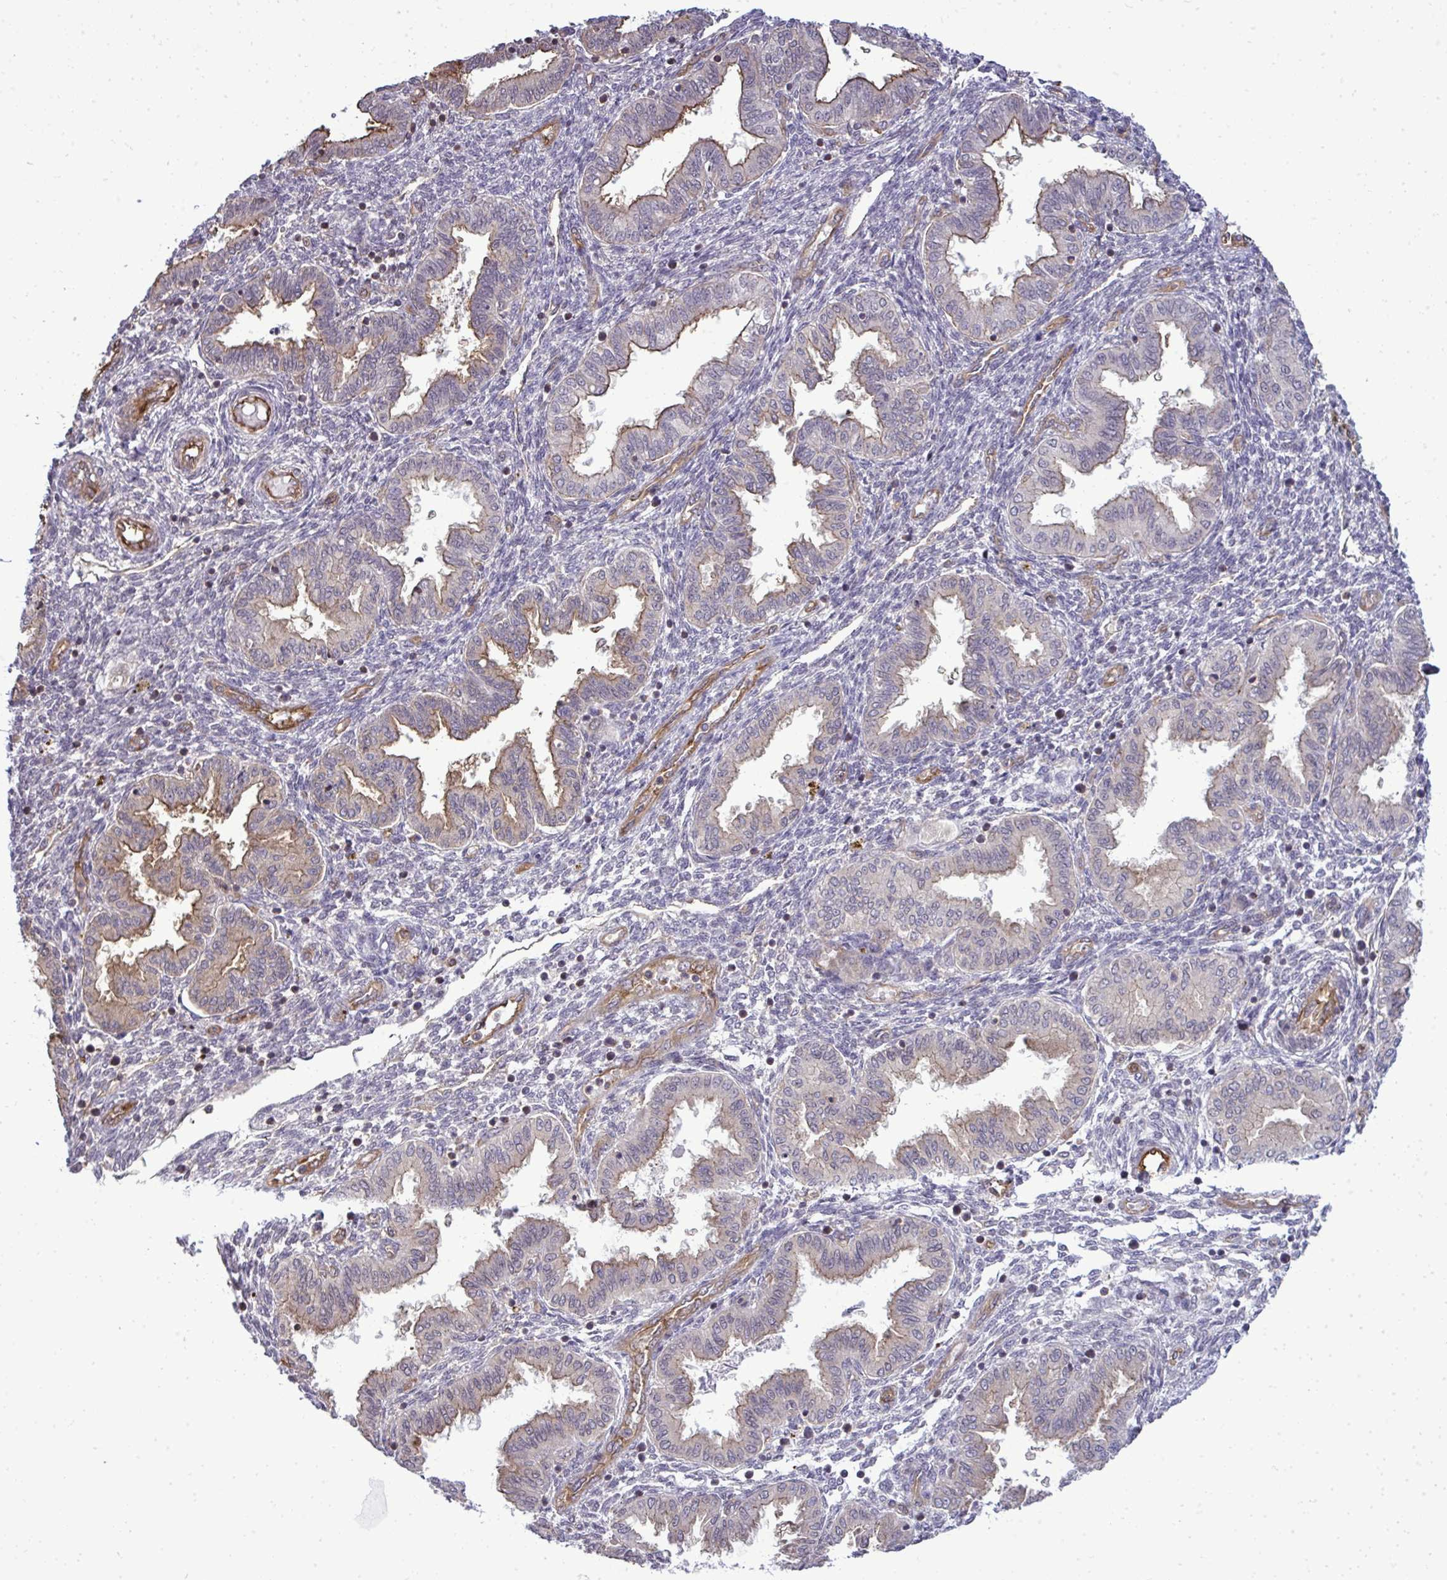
{"staining": {"intensity": "negative", "quantity": "none", "location": "none"}, "tissue": "endometrium", "cell_type": "Cells in endometrial stroma", "image_type": "normal", "snomed": [{"axis": "morphology", "description": "Normal tissue, NOS"}, {"axis": "topography", "description": "Endometrium"}], "caption": "An immunohistochemistry image of benign endometrium is shown. There is no staining in cells in endometrial stroma of endometrium. (IHC, brightfield microscopy, high magnification).", "gene": "FUT10", "patient": {"sex": "female", "age": 33}}